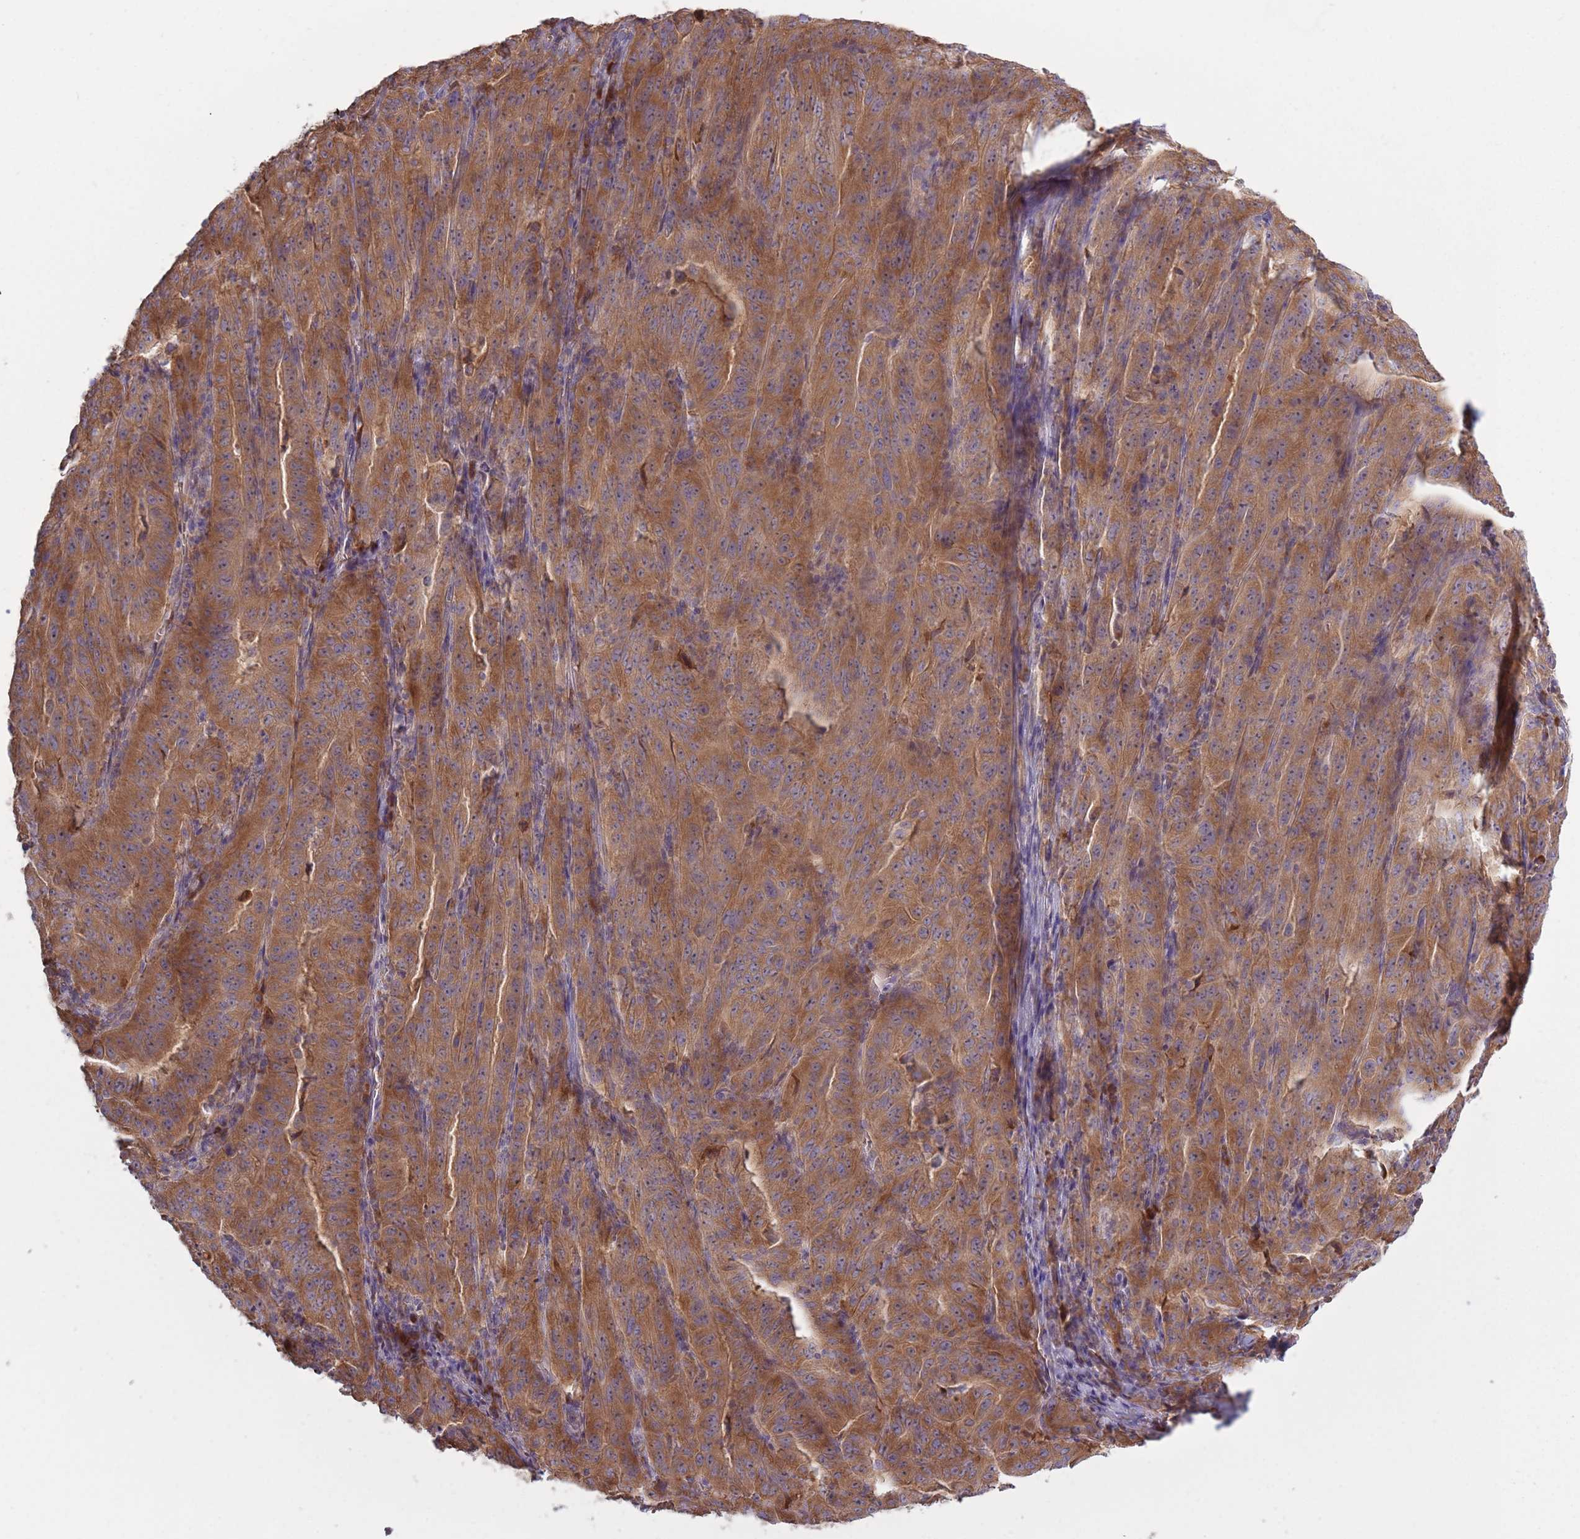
{"staining": {"intensity": "moderate", "quantity": ">75%", "location": "cytoplasmic/membranous"}, "tissue": "pancreatic cancer", "cell_type": "Tumor cells", "image_type": "cancer", "snomed": [{"axis": "morphology", "description": "Adenocarcinoma, NOS"}, {"axis": "topography", "description": "Pancreas"}], "caption": "A histopathology image of pancreatic cancer (adenocarcinoma) stained for a protein reveals moderate cytoplasmic/membranous brown staining in tumor cells.", "gene": "RPL17-C18orf32", "patient": {"sex": "male", "age": 63}}